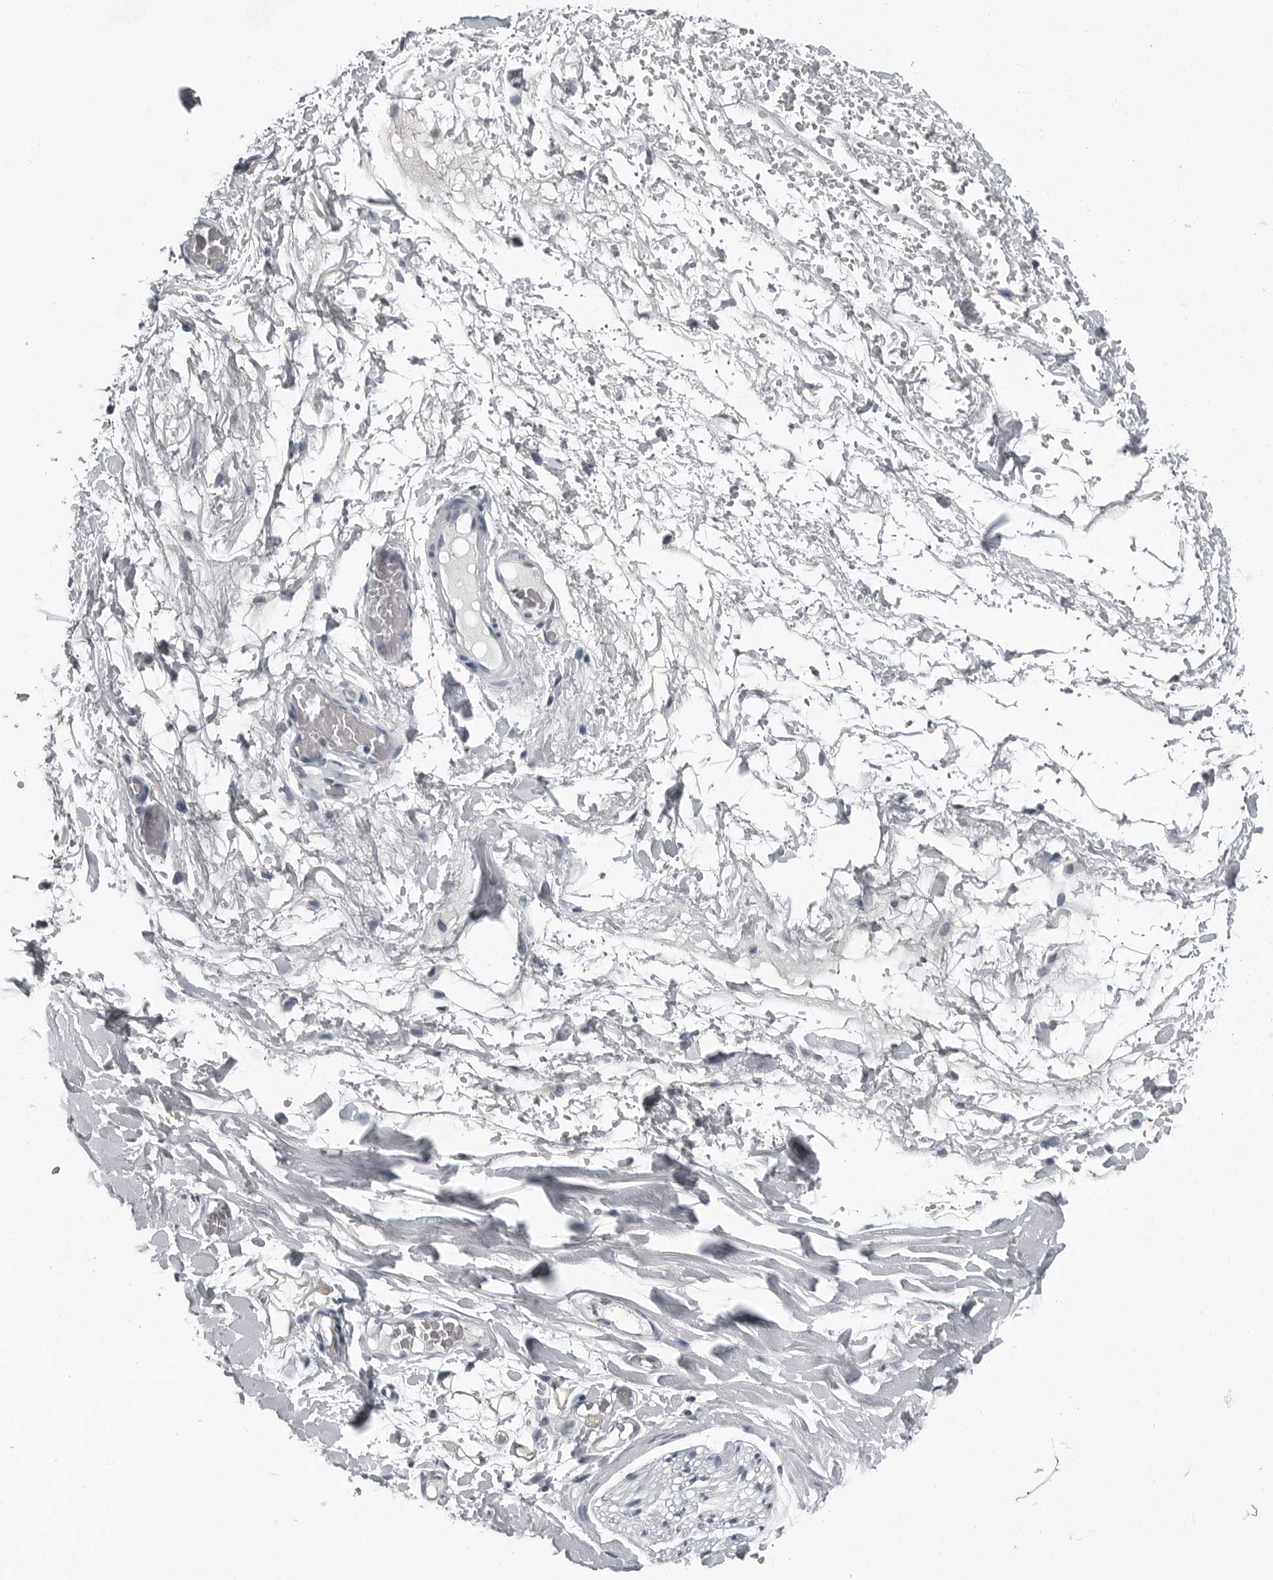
{"staining": {"intensity": "negative", "quantity": "none", "location": "none"}, "tissue": "adipose tissue", "cell_type": "Adipocytes", "image_type": "normal", "snomed": [{"axis": "morphology", "description": "Normal tissue, NOS"}, {"axis": "morphology", "description": "Adenocarcinoma, NOS"}, {"axis": "topography", "description": "Esophagus"}], "caption": "A high-resolution image shows IHC staining of normal adipose tissue, which demonstrates no significant expression in adipocytes.", "gene": "SPINK1", "patient": {"sex": "male", "age": 62}}